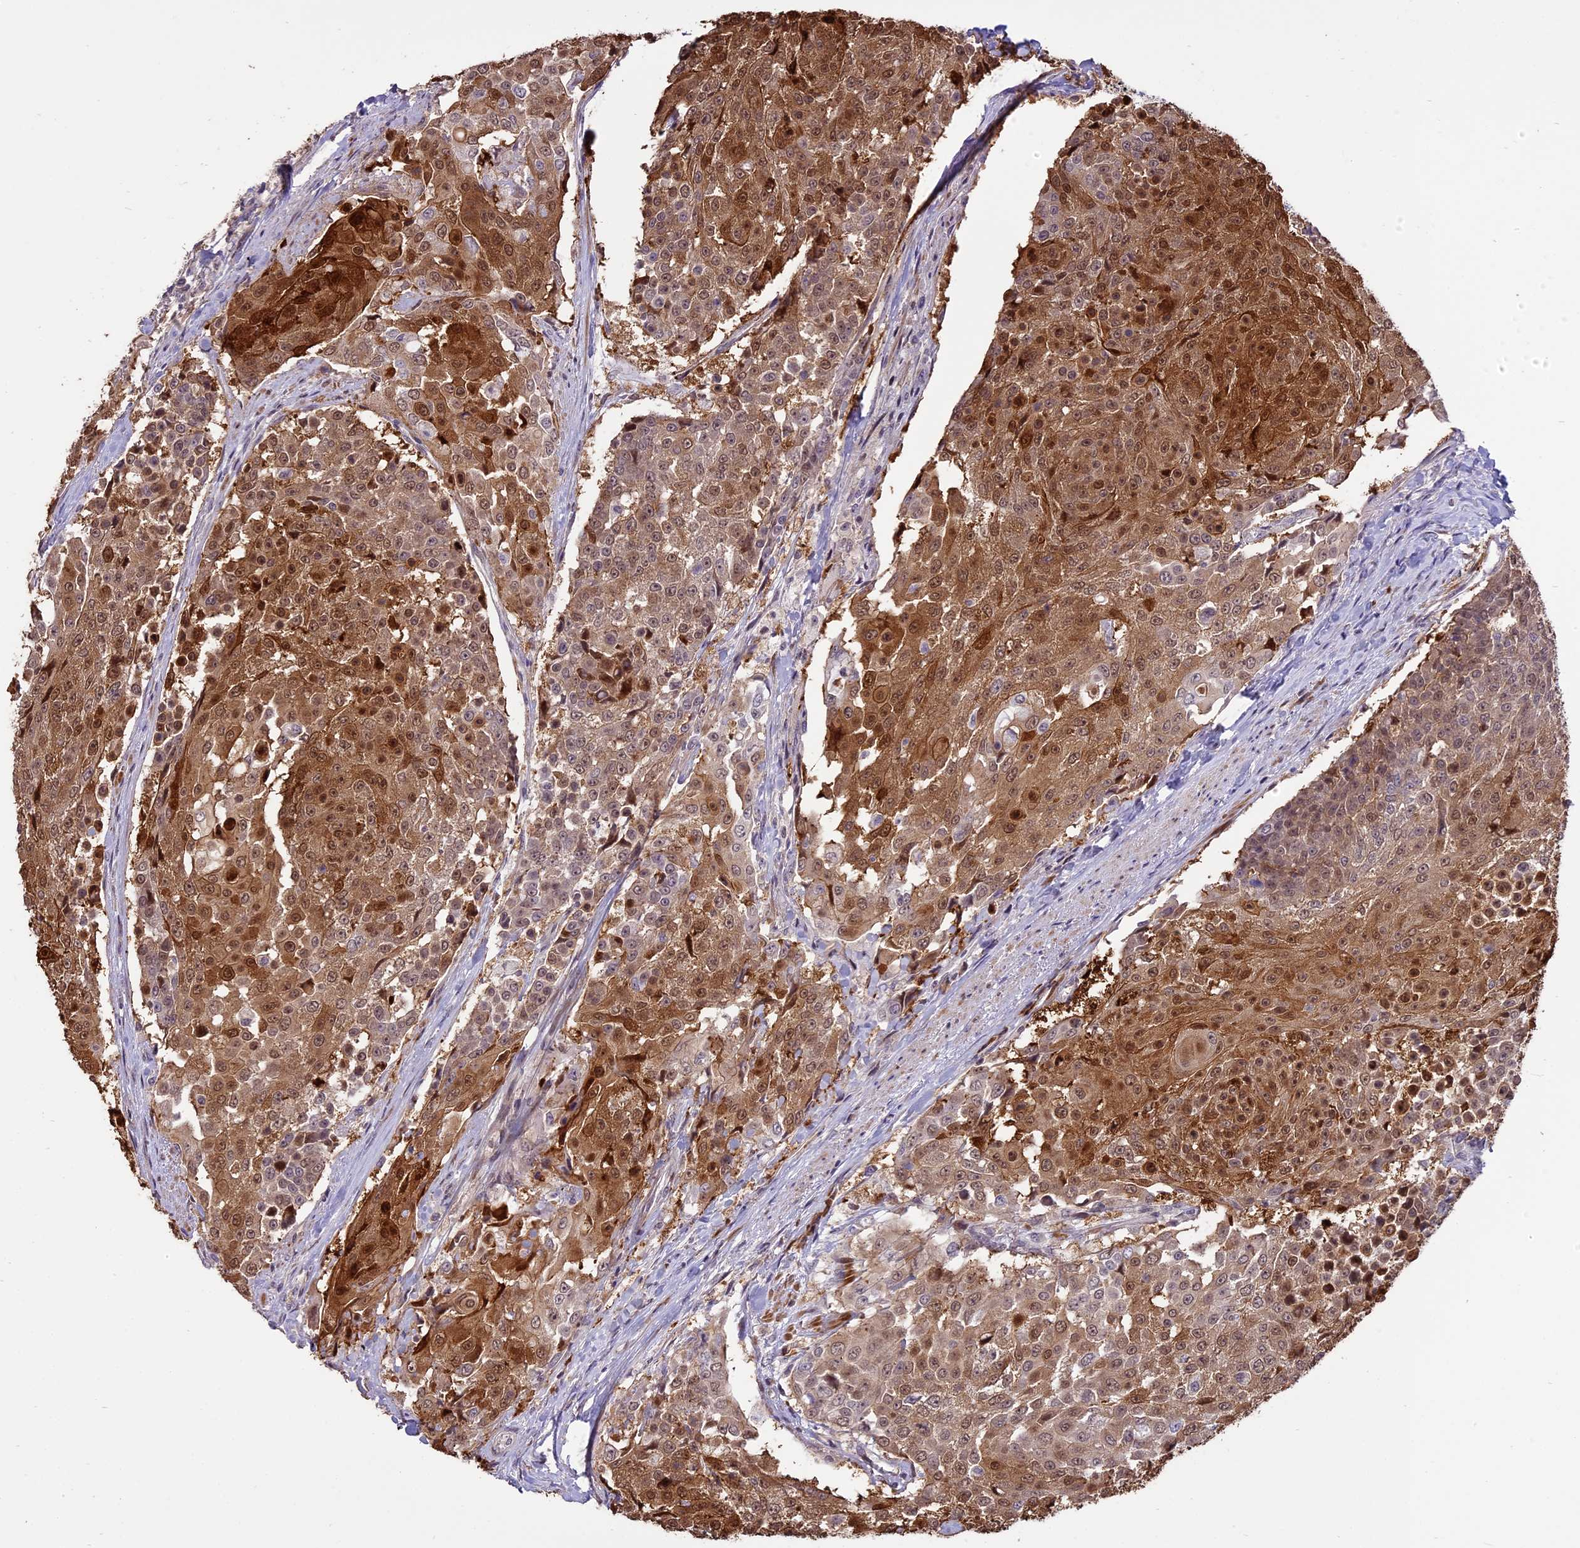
{"staining": {"intensity": "moderate", "quantity": ">75%", "location": "cytoplasmic/membranous,nuclear"}, "tissue": "urothelial cancer", "cell_type": "Tumor cells", "image_type": "cancer", "snomed": [{"axis": "morphology", "description": "Urothelial carcinoma, High grade"}, {"axis": "topography", "description": "Urinary bladder"}], "caption": "Urothelial cancer was stained to show a protein in brown. There is medium levels of moderate cytoplasmic/membranous and nuclear positivity in approximately >75% of tumor cells.", "gene": "ENHO", "patient": {"sex": "female", "age": 63}}